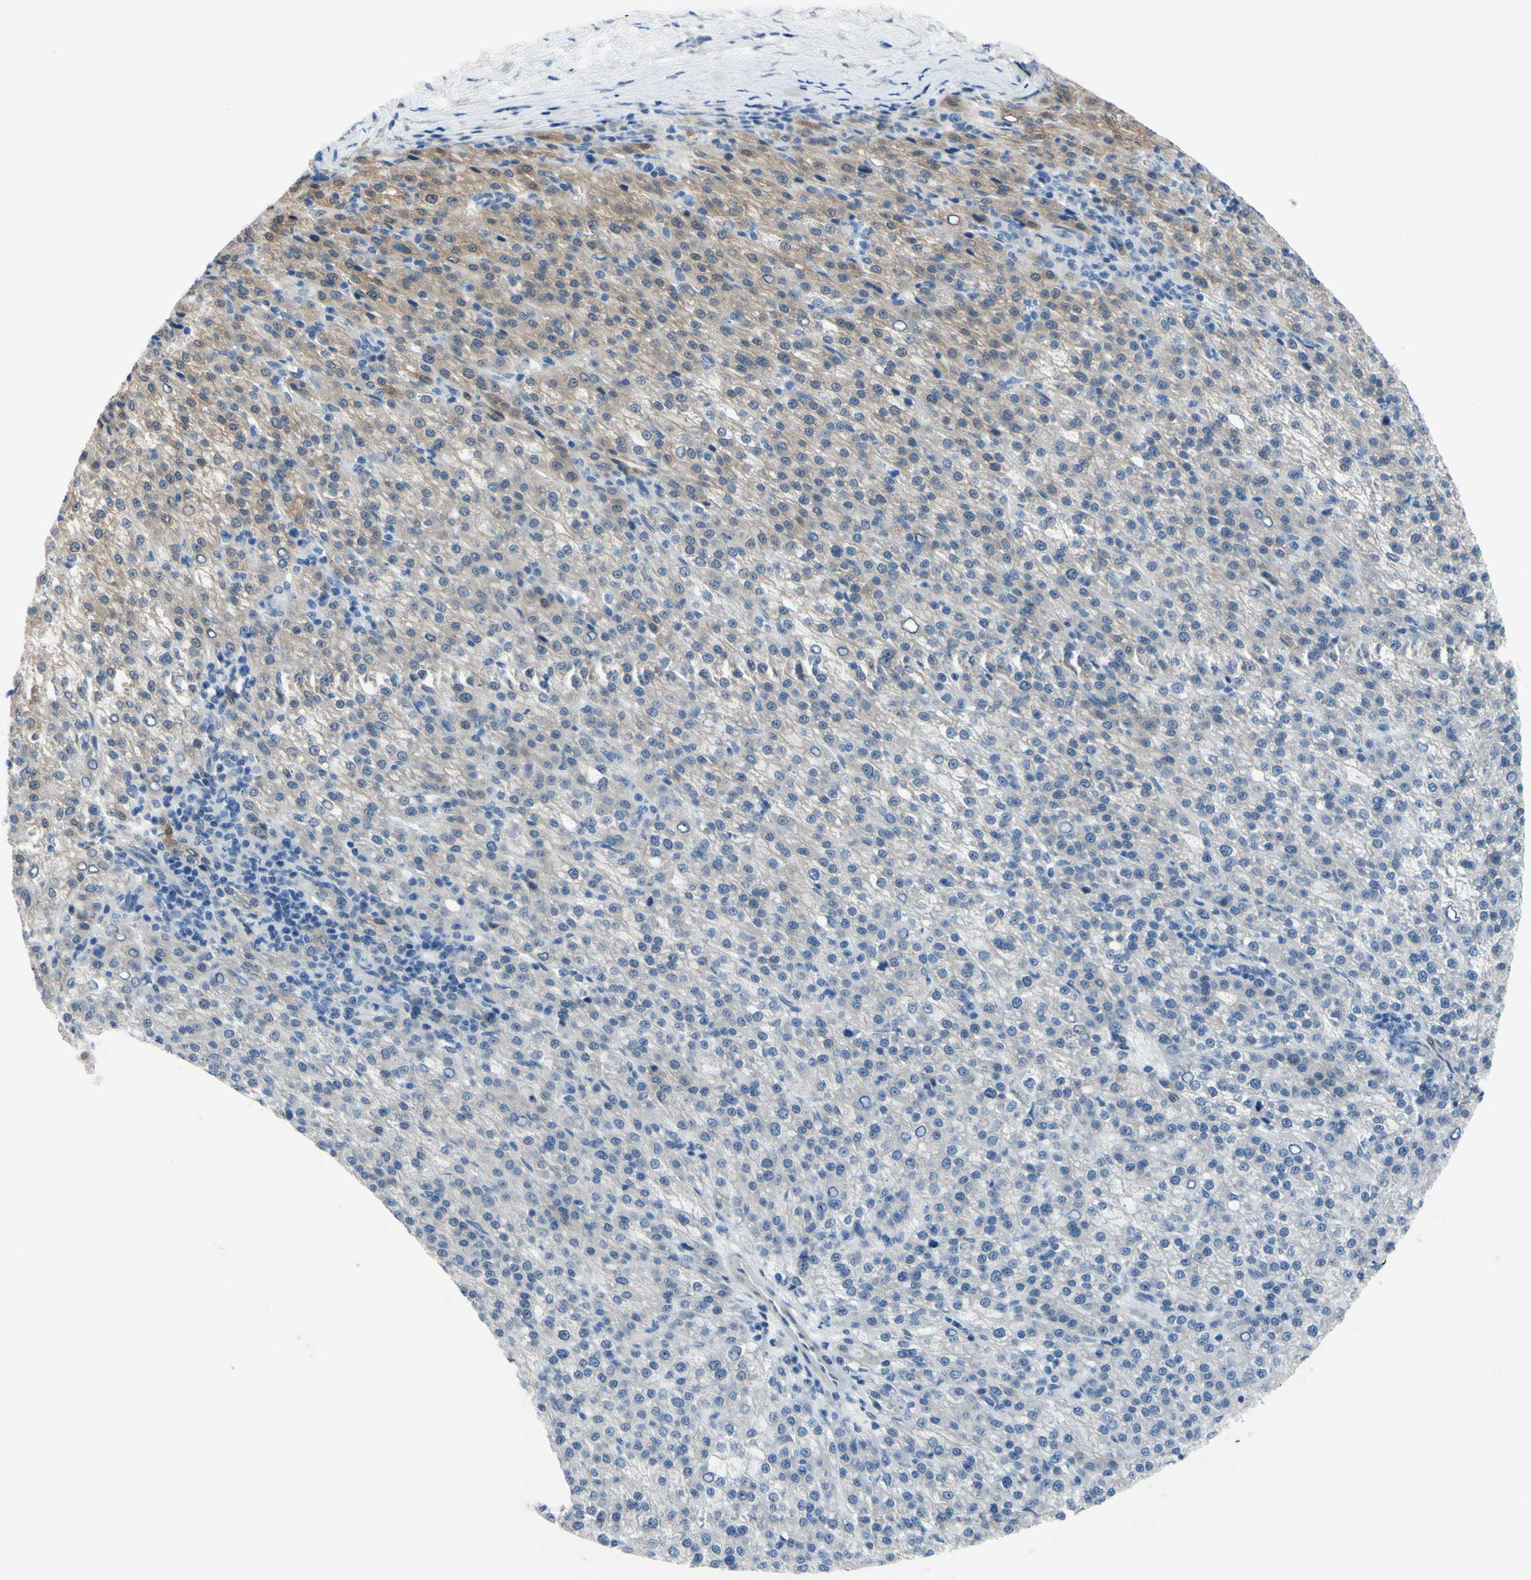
{"staining": {"intensity": "weak", "quantity": "25%-75%", "location": "cytoplasmic/membranous"}, "tissue": "liver cancer", "cell_type": "Tumor cells", "image_type": "cancer", "snomed": [{"axis": "morphology", "description": "Carcinoma, Hepatocellular, NOS"}, {"axis": "topography", "description": "Liver"}], "caption": "Tumor cells exhibit weak cytoplasmic/membranous staining in about 25%-75% of cells in liver cancer (hepatocellular carcinoma). (DAB = brown stain, brightfield microscopy at high magnification).", "gene": "NOL3", "patient": {"sex": "female", "age": 58}}